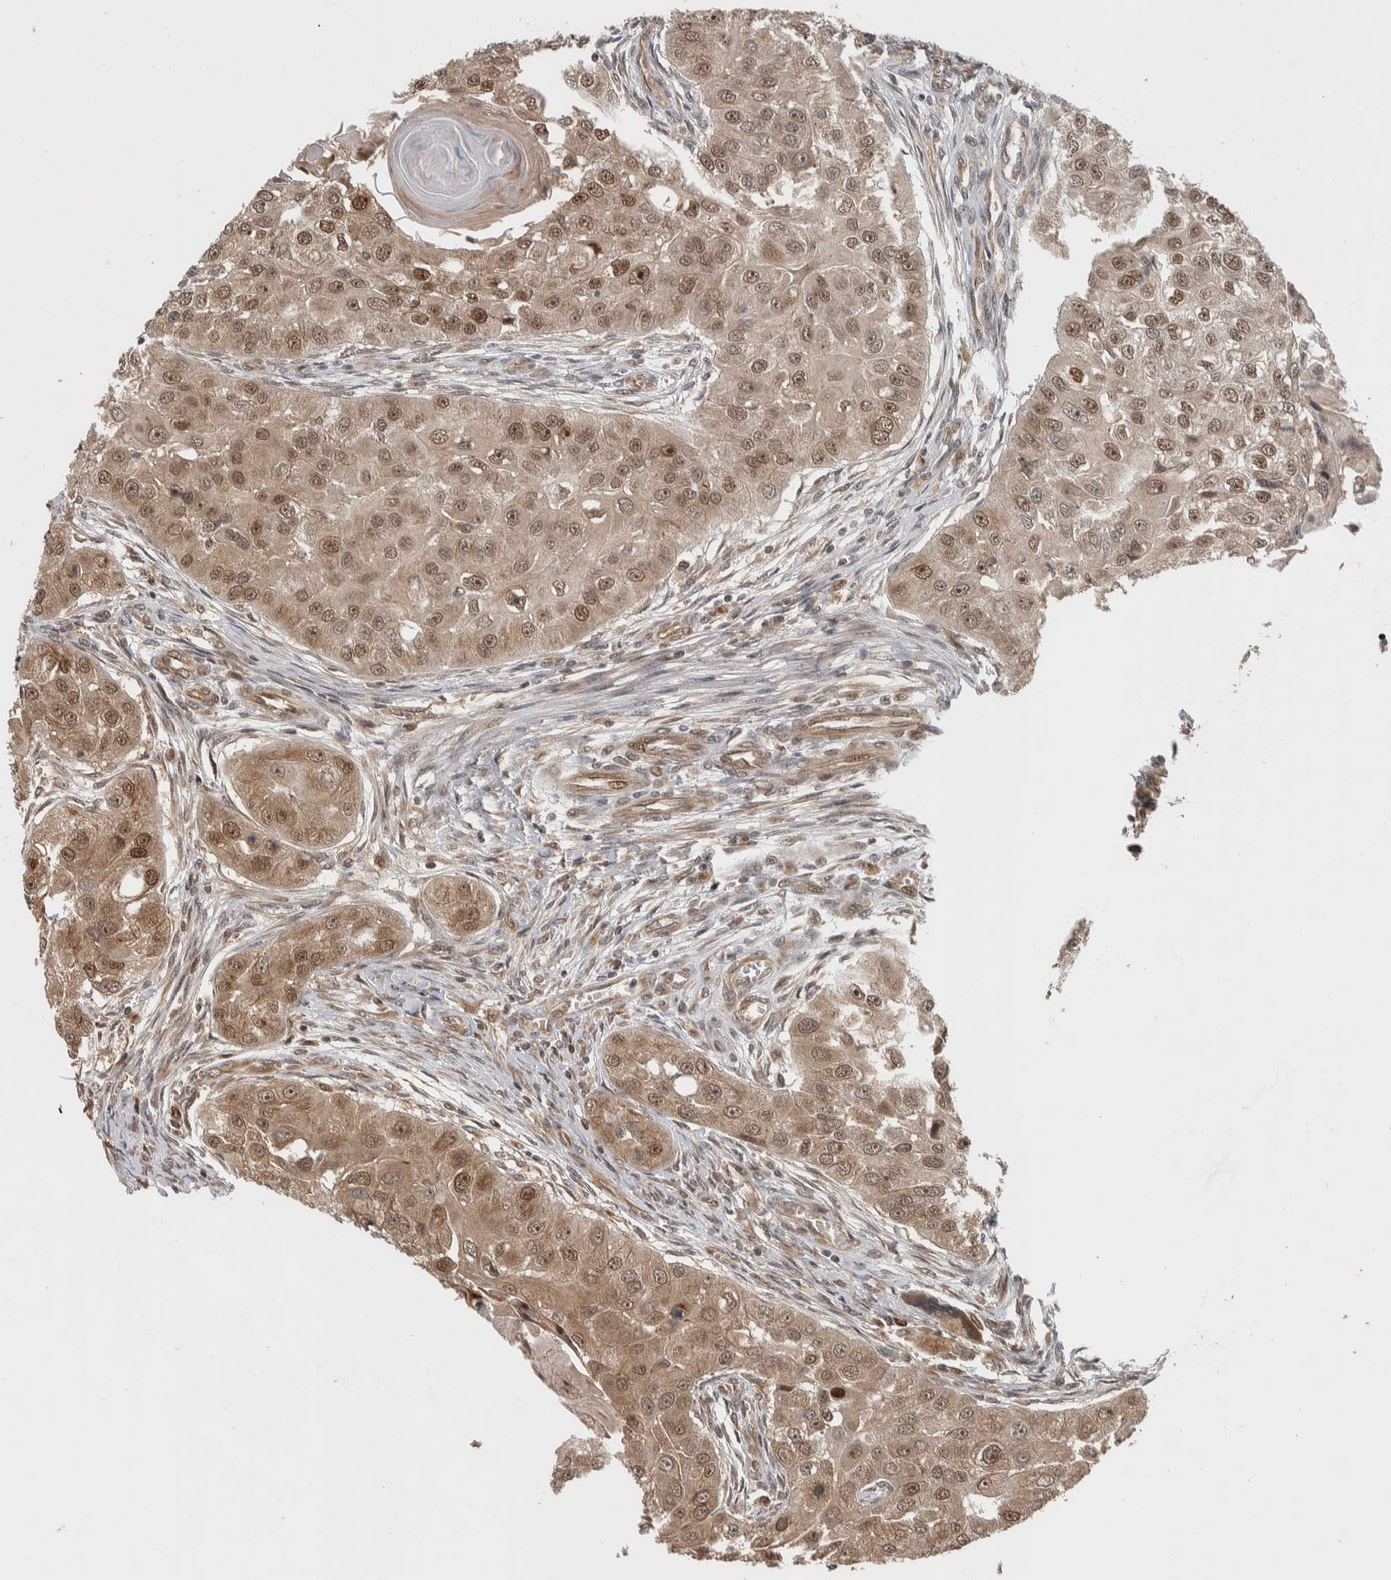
{"staining": {"intensity": "moderate", "quantity": ">75%", "location": "cytoplasmic/membranous,nuclear"}, "tissue": "head and neck cancer", "cell_type": "Tumor cells", "image_type": "cancer", "snomed": [{"axis": "morphology", "description": "Normal tissue, NOS"}, {"axis": "morphology", "description": "Squamous cell carcinoma, NOS"}, {"axis": "topography", "description": "Skeletal muscle"}, {"axis": "topography", "description": "Head-Neck"}], "caption": "Immunohistochemistry (DAB) staining of human head and neck cancer (squamous cell carcinoma) displays moderate cytoplasmic/membranous and nuclear protein staining in about >75% of tumor cells.", "gene": "RPS6KA4", "patient": {"sex": "male", "age": 51}}